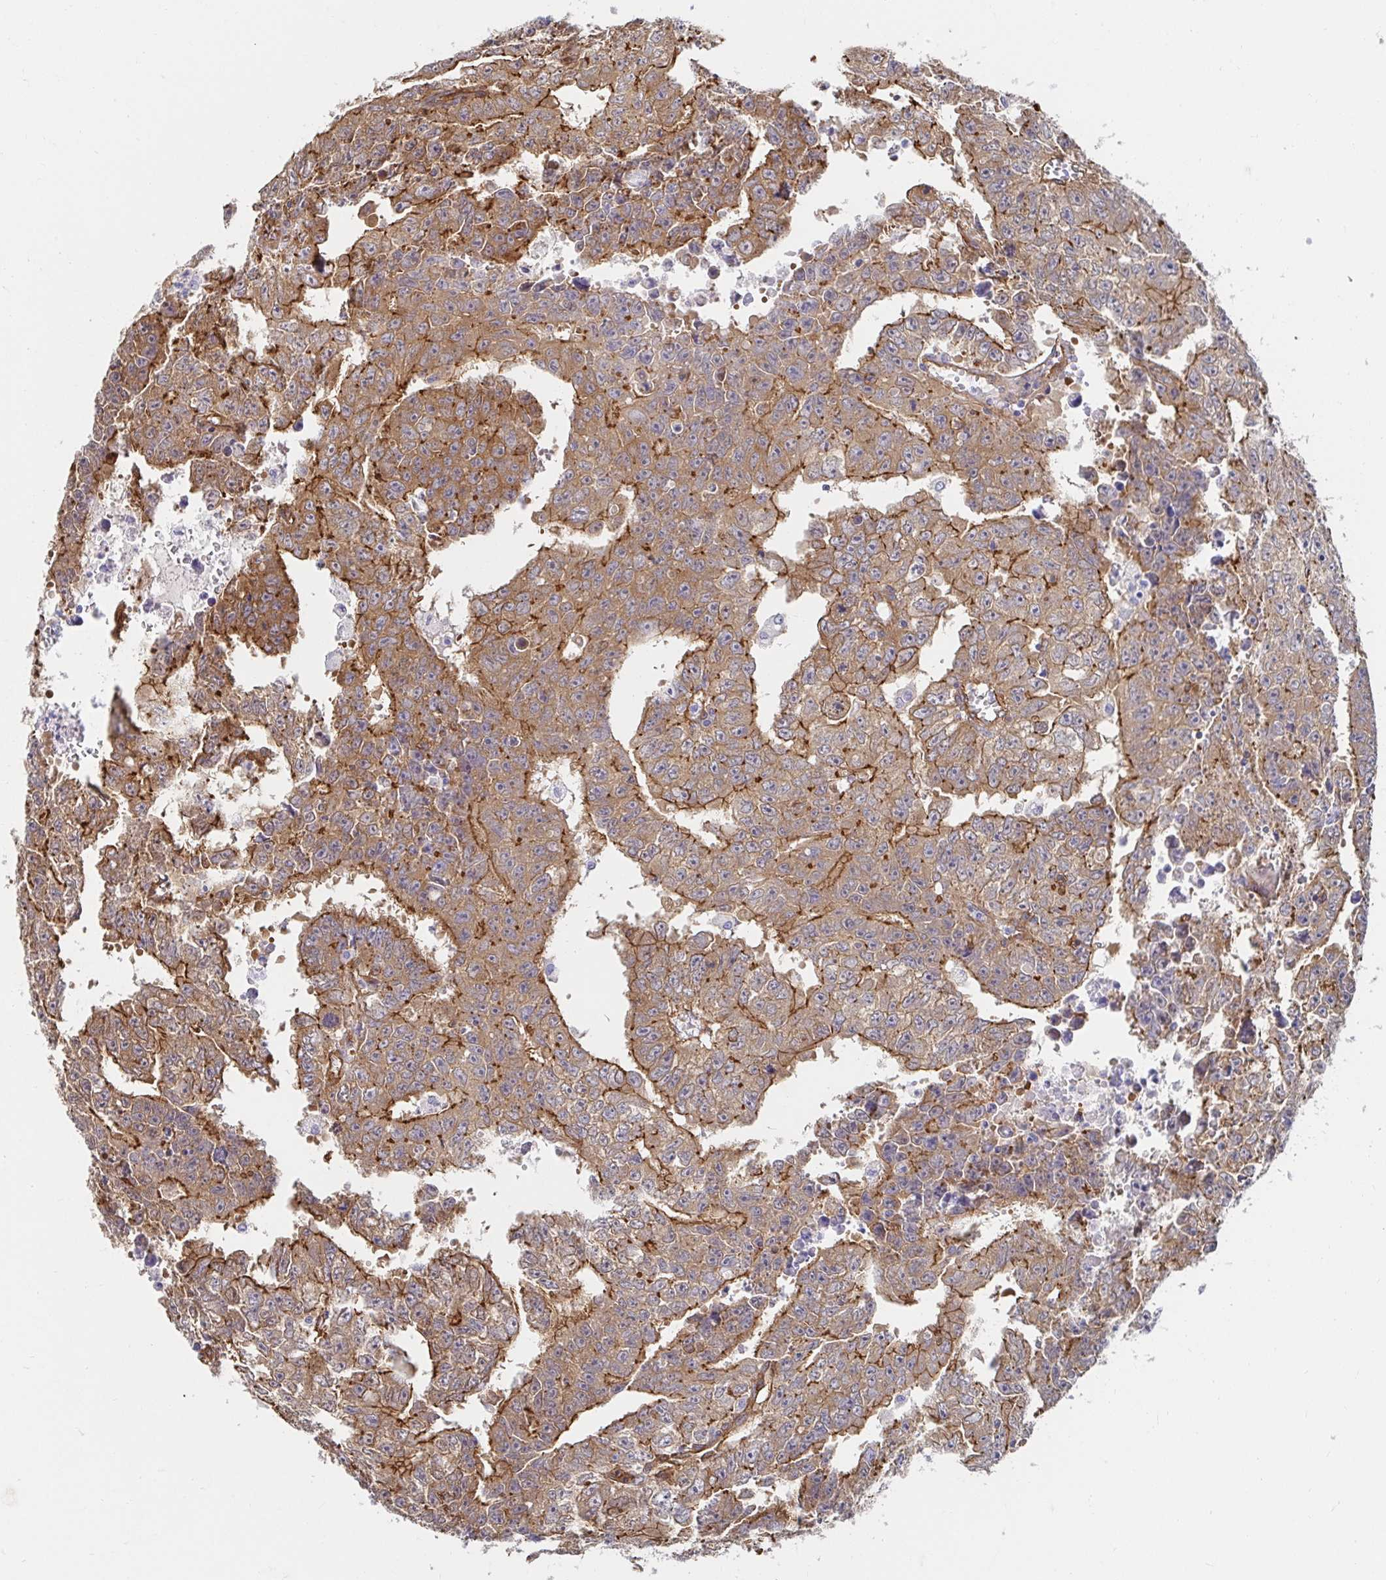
{"staining": {"intensity": "moderate", "quantity": ">75%", "location": "cytoplasmic/membranous"}, "tissue": "testis cancer", "cell_type": "Tumor cells", "image_type": "cancer", "snomed": [{"axis": "morphology", "description": "Carcinoma, Embryonal, NOS"}, {"axis": "morphology", "description": "Teratoma, malignant, NOS"}, {"axis": "topography", "description": "Testis"}], "caption": "A histopathology image showing moderate cytoplasmic/membranous positivity in about >75% of tumor cells in testis cancer, as visualized by brown immunohistochemical staining.", "gene": "CTTN", "patient": {"sex": "male", "age": 24}}